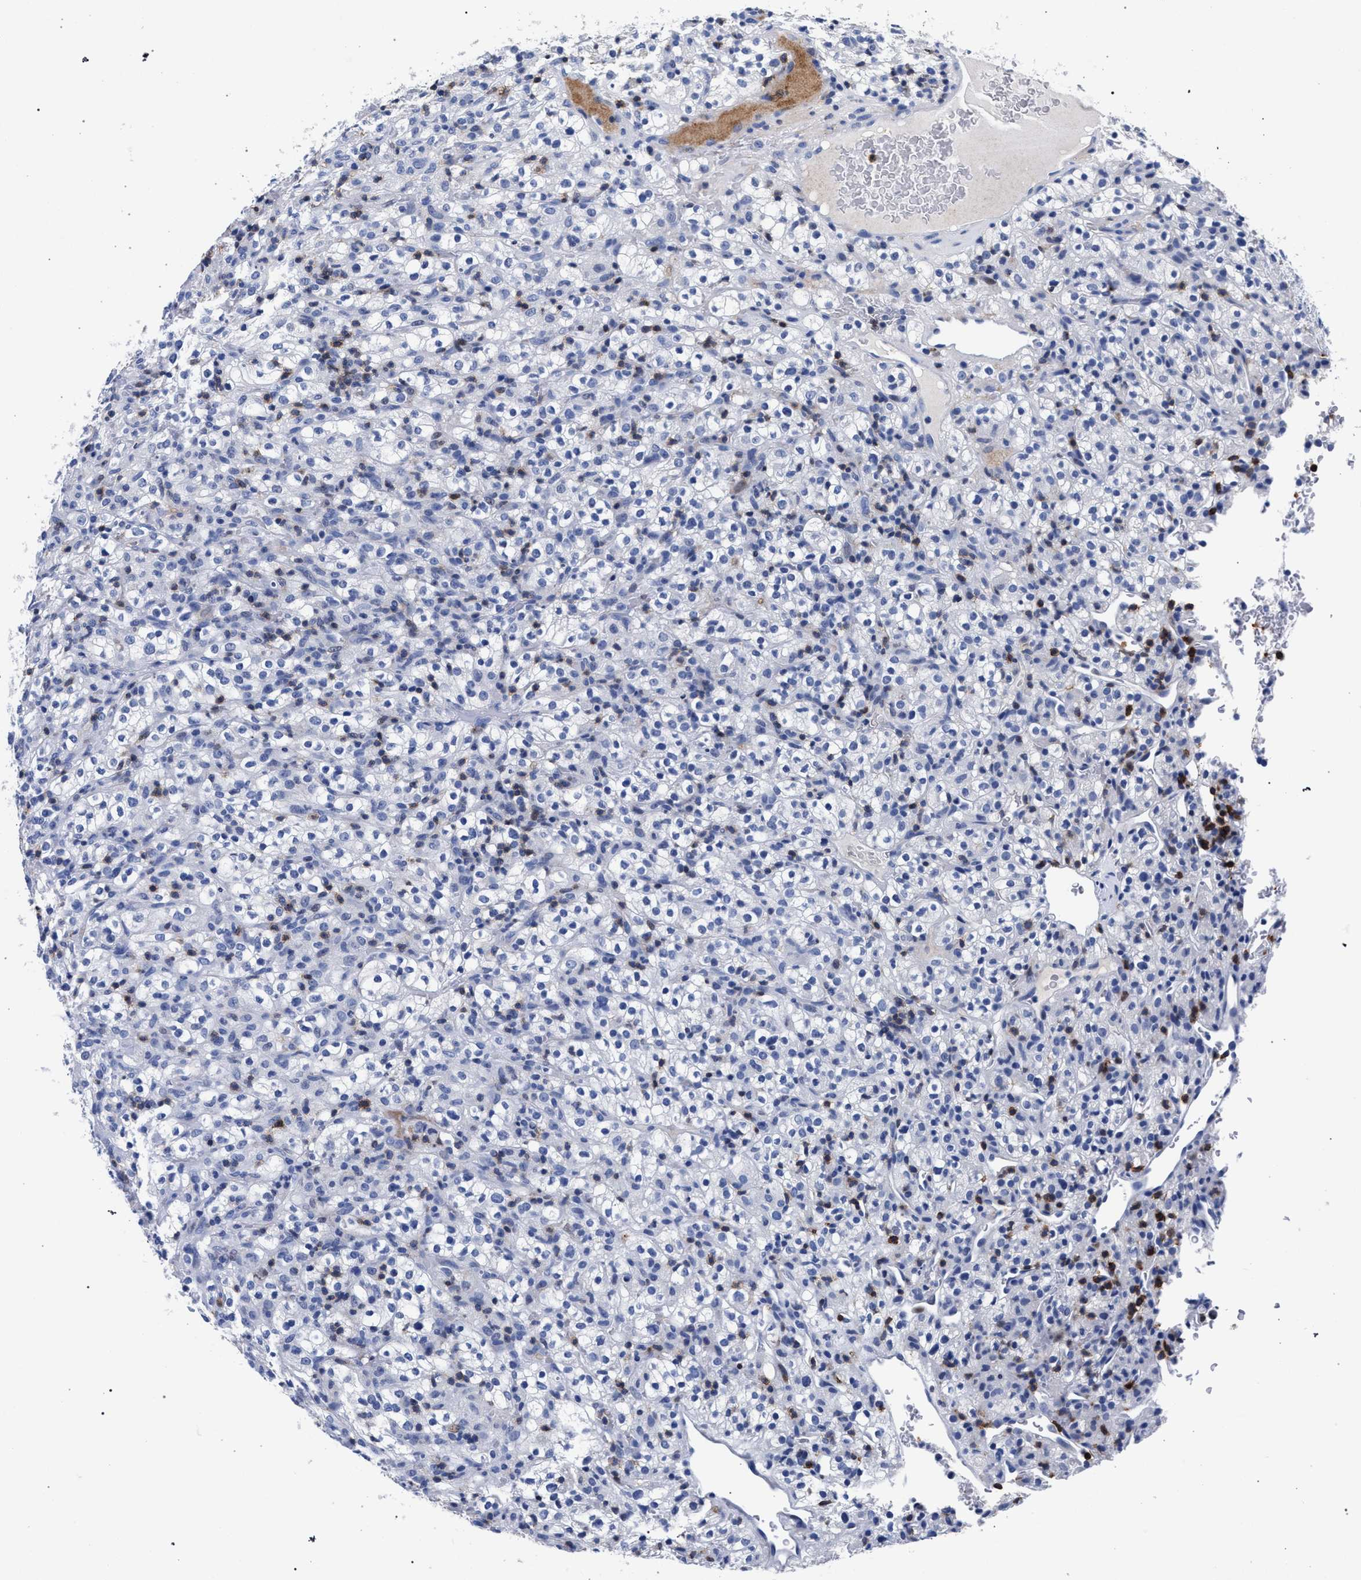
{"staining": {"intensity": "negative", "quantity": "none", "location": "none"}, "tissue": "renal cancer", "cell_type": "Tumor cells", "image_type": "cancer", "snomed": [{"axis": "morphology", "description": "Normal tissue, NOS"}, {"axis": "morphology", "description": "Adenocarcinoma, NOS"}, {"axis": "topography", "description": "Kidney"}], "caption": "This is an immunohistochemistry (IHC) histopathology image of renal cancer. There is no expression in tumor cells.", "gene": "KLRK1", "patient": {"sex": "female", "age": 72}}